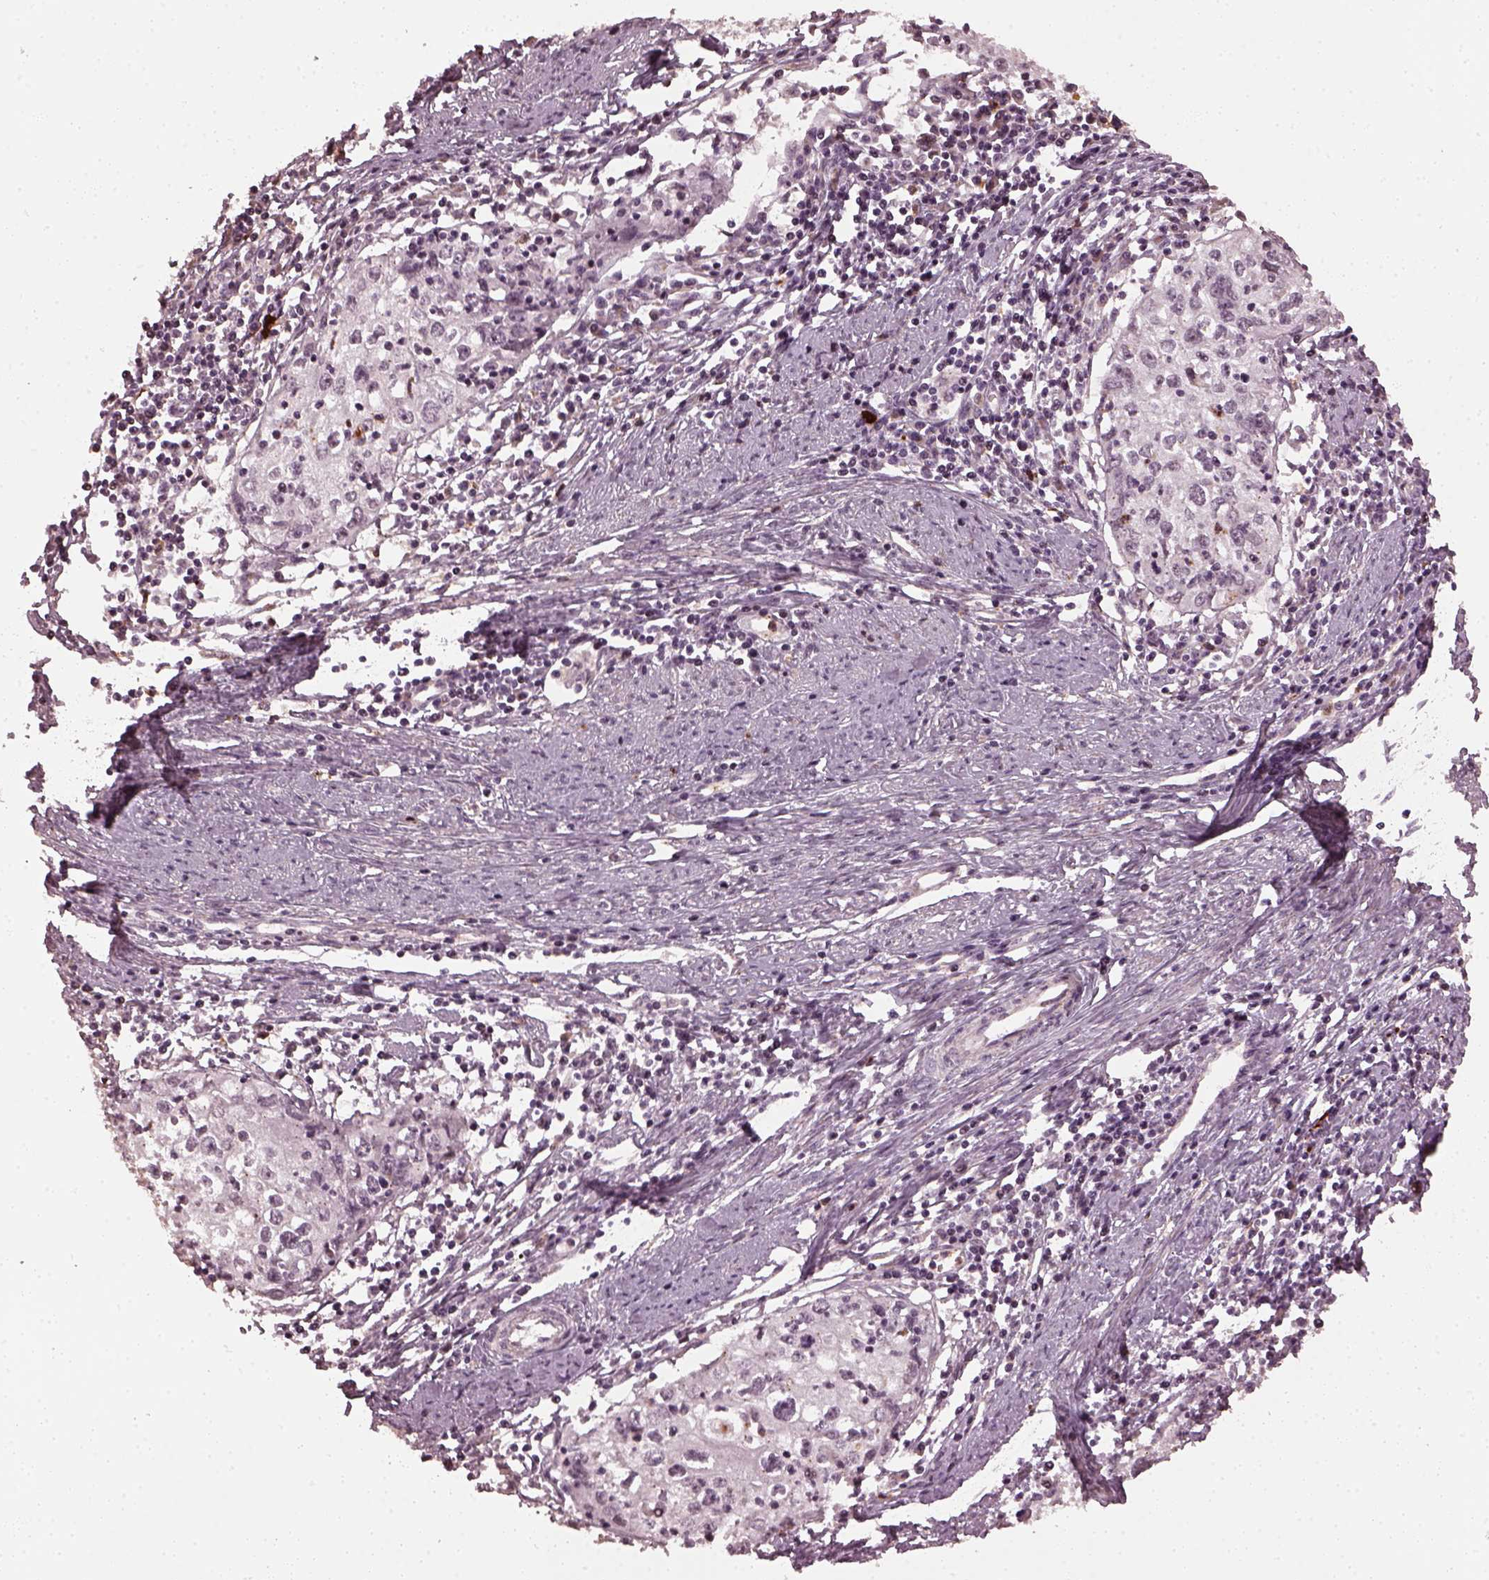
{"staining": {"intensity": "negative", "quantity": "none", "location": "none"}, "tissue": "cervical cancer", "cell_type": "Tumor cells", "image_type": "cancer", "snomed": [{"axis": "morphology", "description": "Squamous cell carcinoma, NOS"}, {"axis": "topography", "description": "Cervix"}], "caption": "Human cervical cancer stained for a protein using IHC exhibits no staining in tumor cells.", "gene": "RUFY3", "patient": {"sex": "female", "age": 40}}